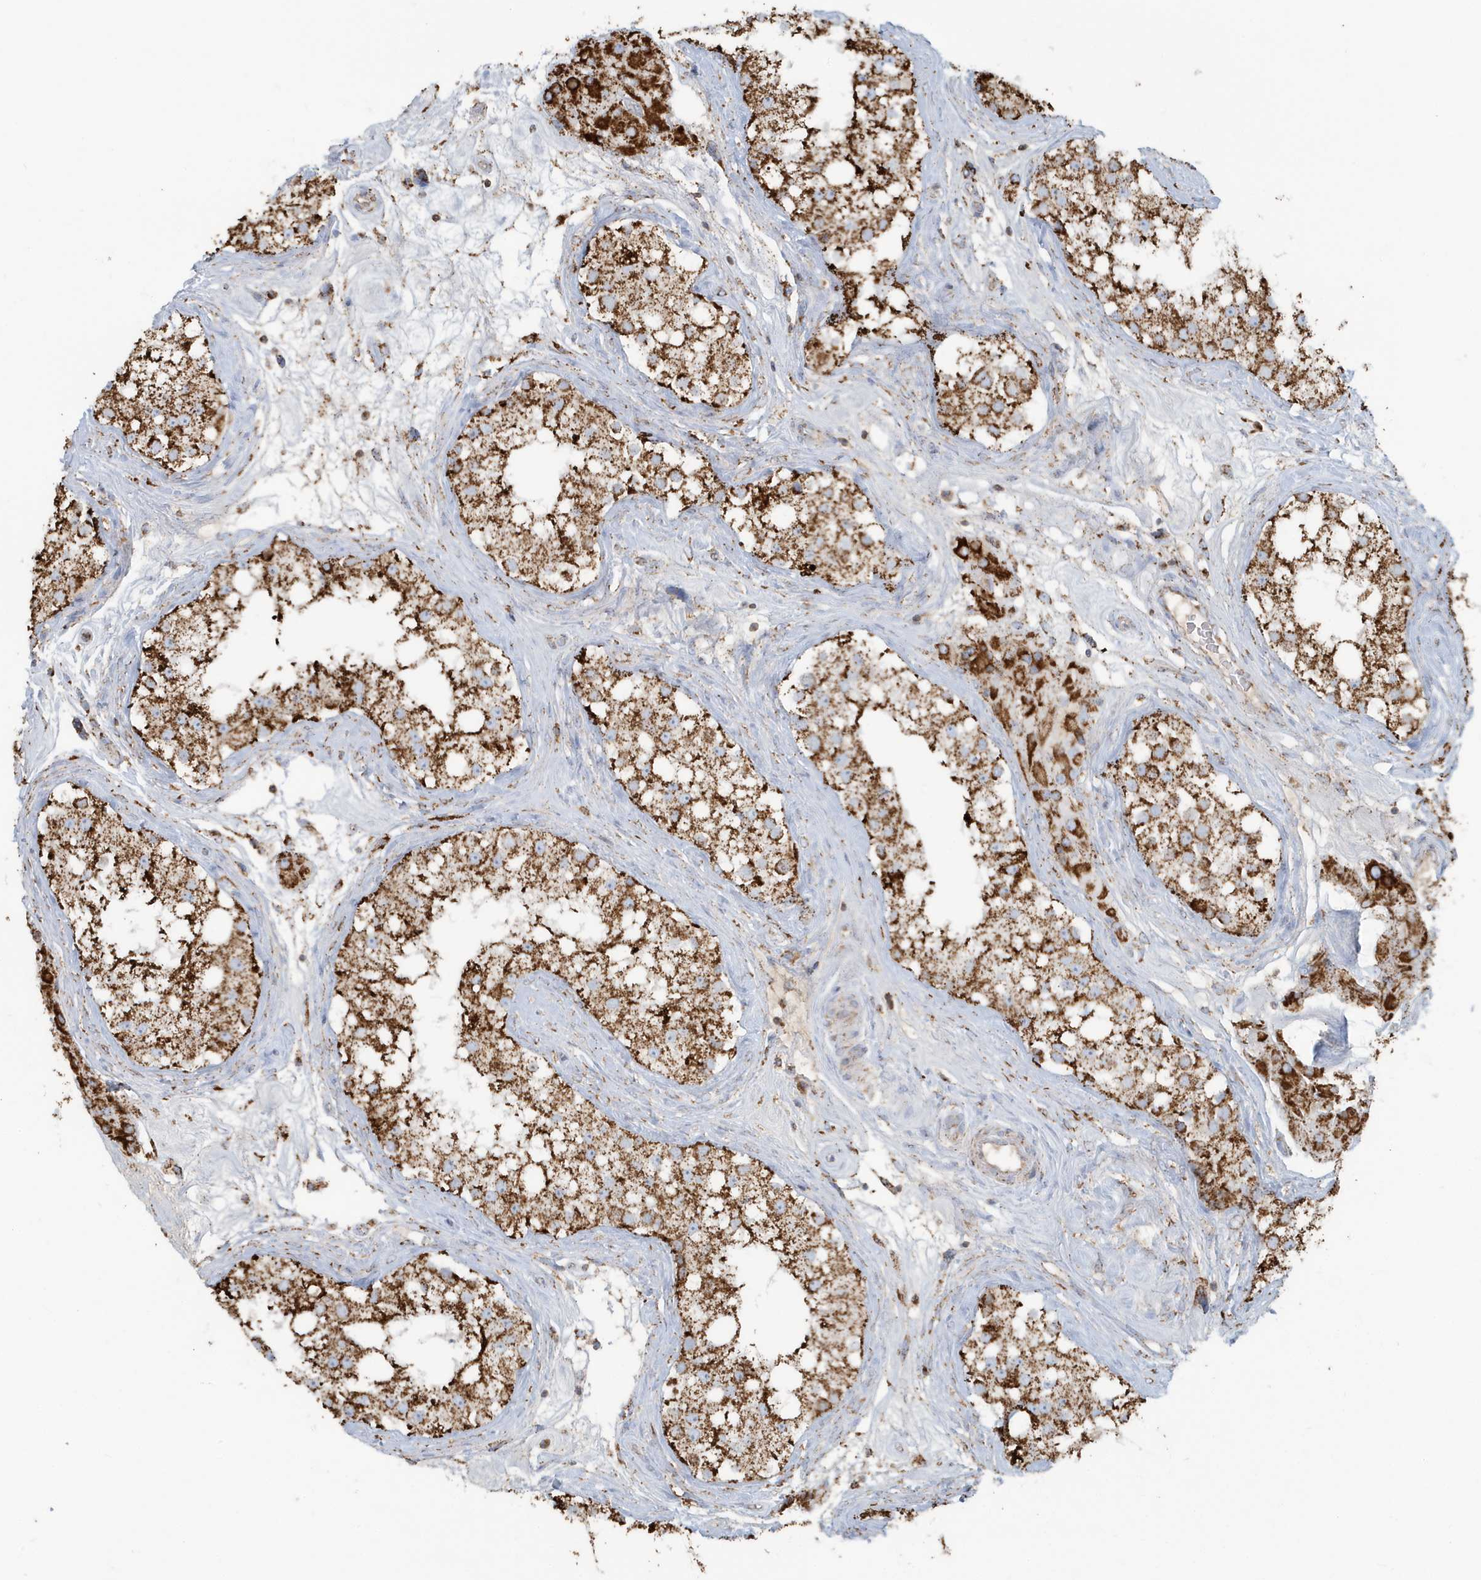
{"staining": {"intensity": "strong", "quantity": ">75%", "location": "cytoplasmic/membranous"}, "tissue": "testis", "cell_type": "Cells in seminiferous ducts", "image_type": "normal", "snomed": [{"axis": "morphology", "description": "Normal tissue, NOS"}, {"axis": "topography", "description": "Testis"}], "caption": "An IHC micrograph of unremarkable tissue is shown. Protein staining in brown labels strong cytoplasmic/membranous positivity in testis within cells in seminiferous ducts.", "gene": "RAB11FIP3", "patient": {"sex": "male", "age": 84}}